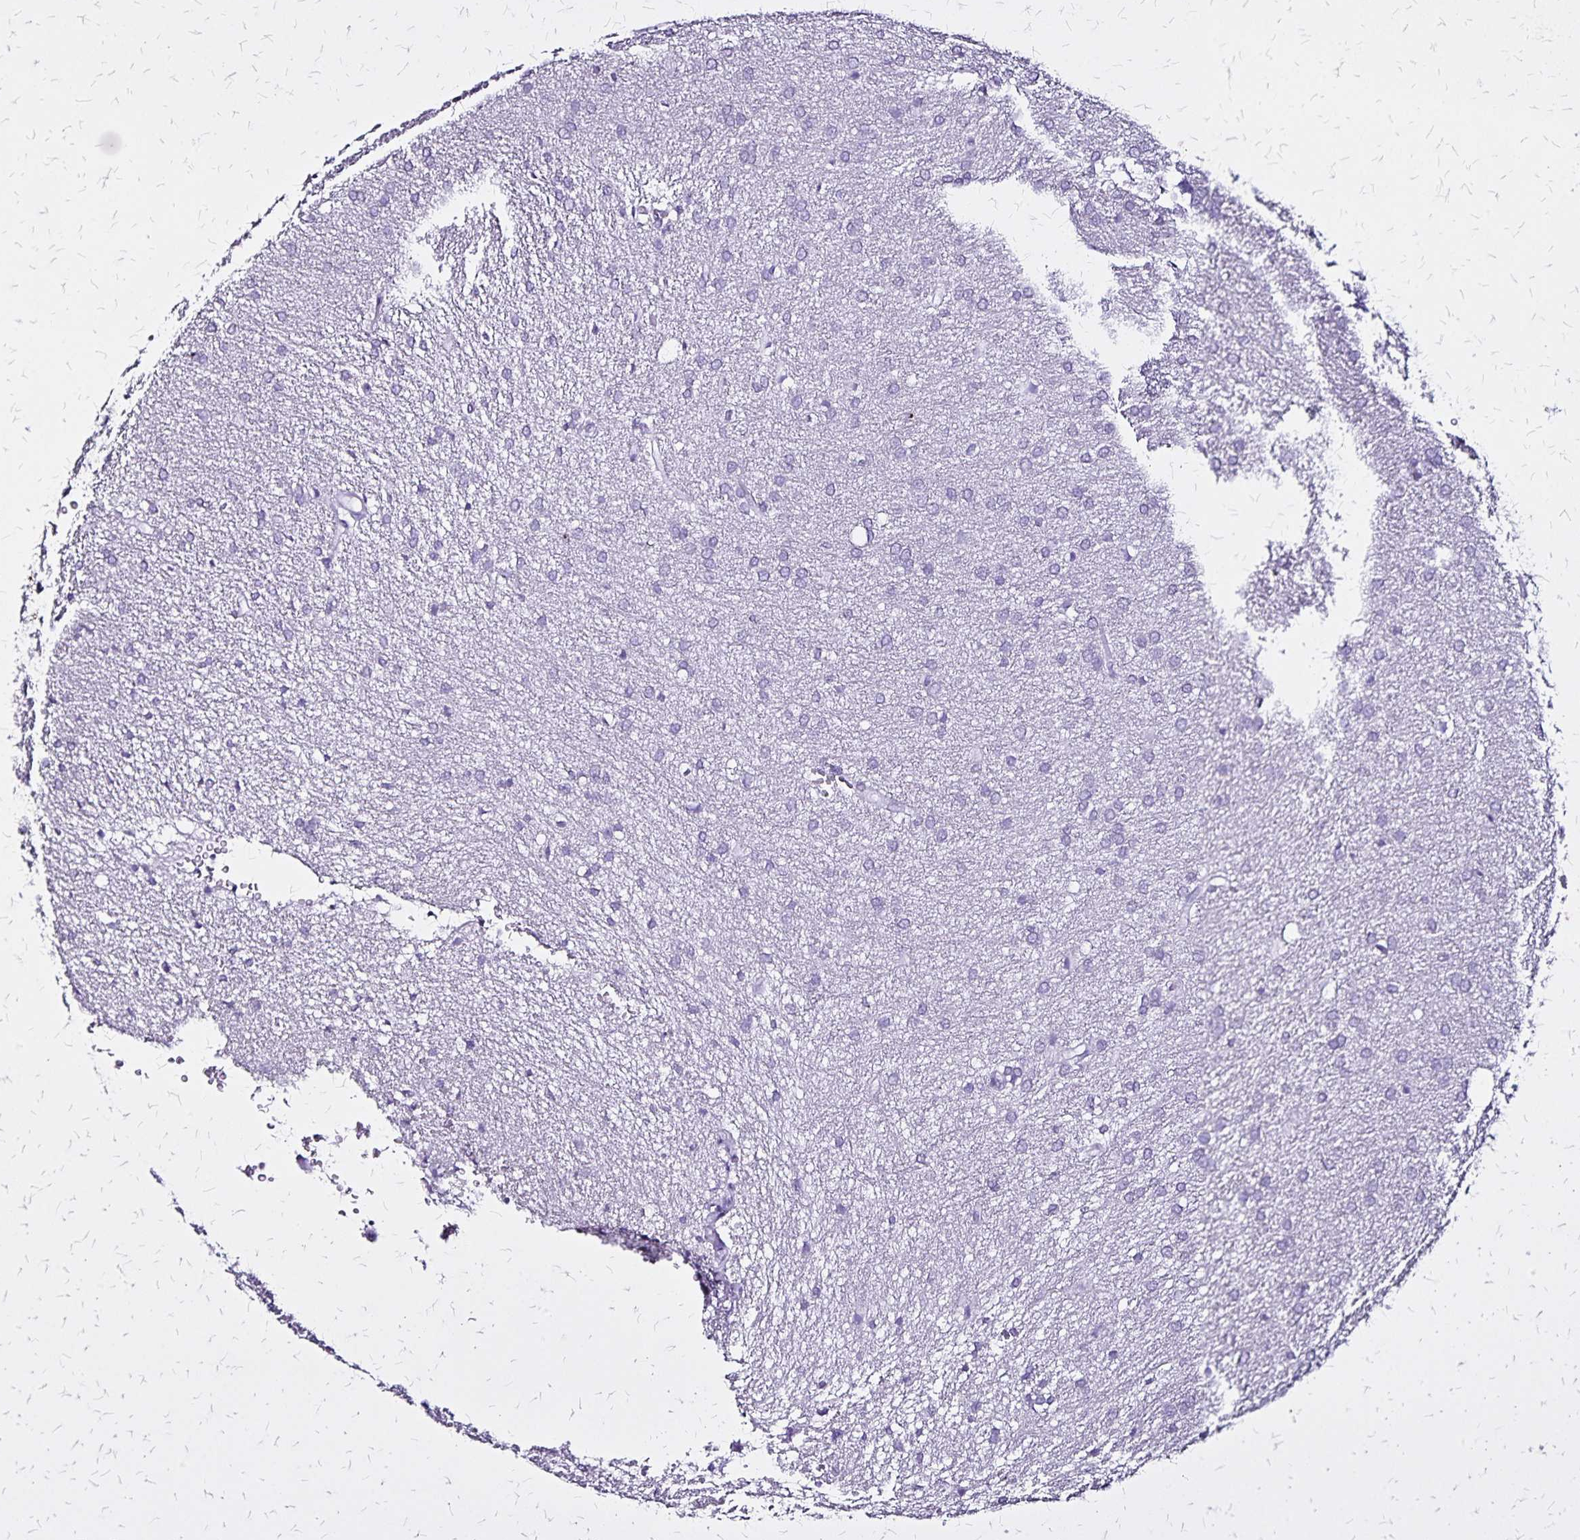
{"staining": {"intensity": "negative", "quantity": "none", "location": "none"}, "tissue": "glioma", "cell_type": "Tumor cells", "image_type": "cancer", "snomed": [{"axis": "morphology", "description": "Glioma, malignant, Low grade"}, {"axis": "topography", "description": "Brain"}], "caption": "An image of low-grade glioma (malignant) stained for a protein displays no brown staining in tumor cells.", "gene": "KRT2", "patient": {"sex": "female", "age": 32}}